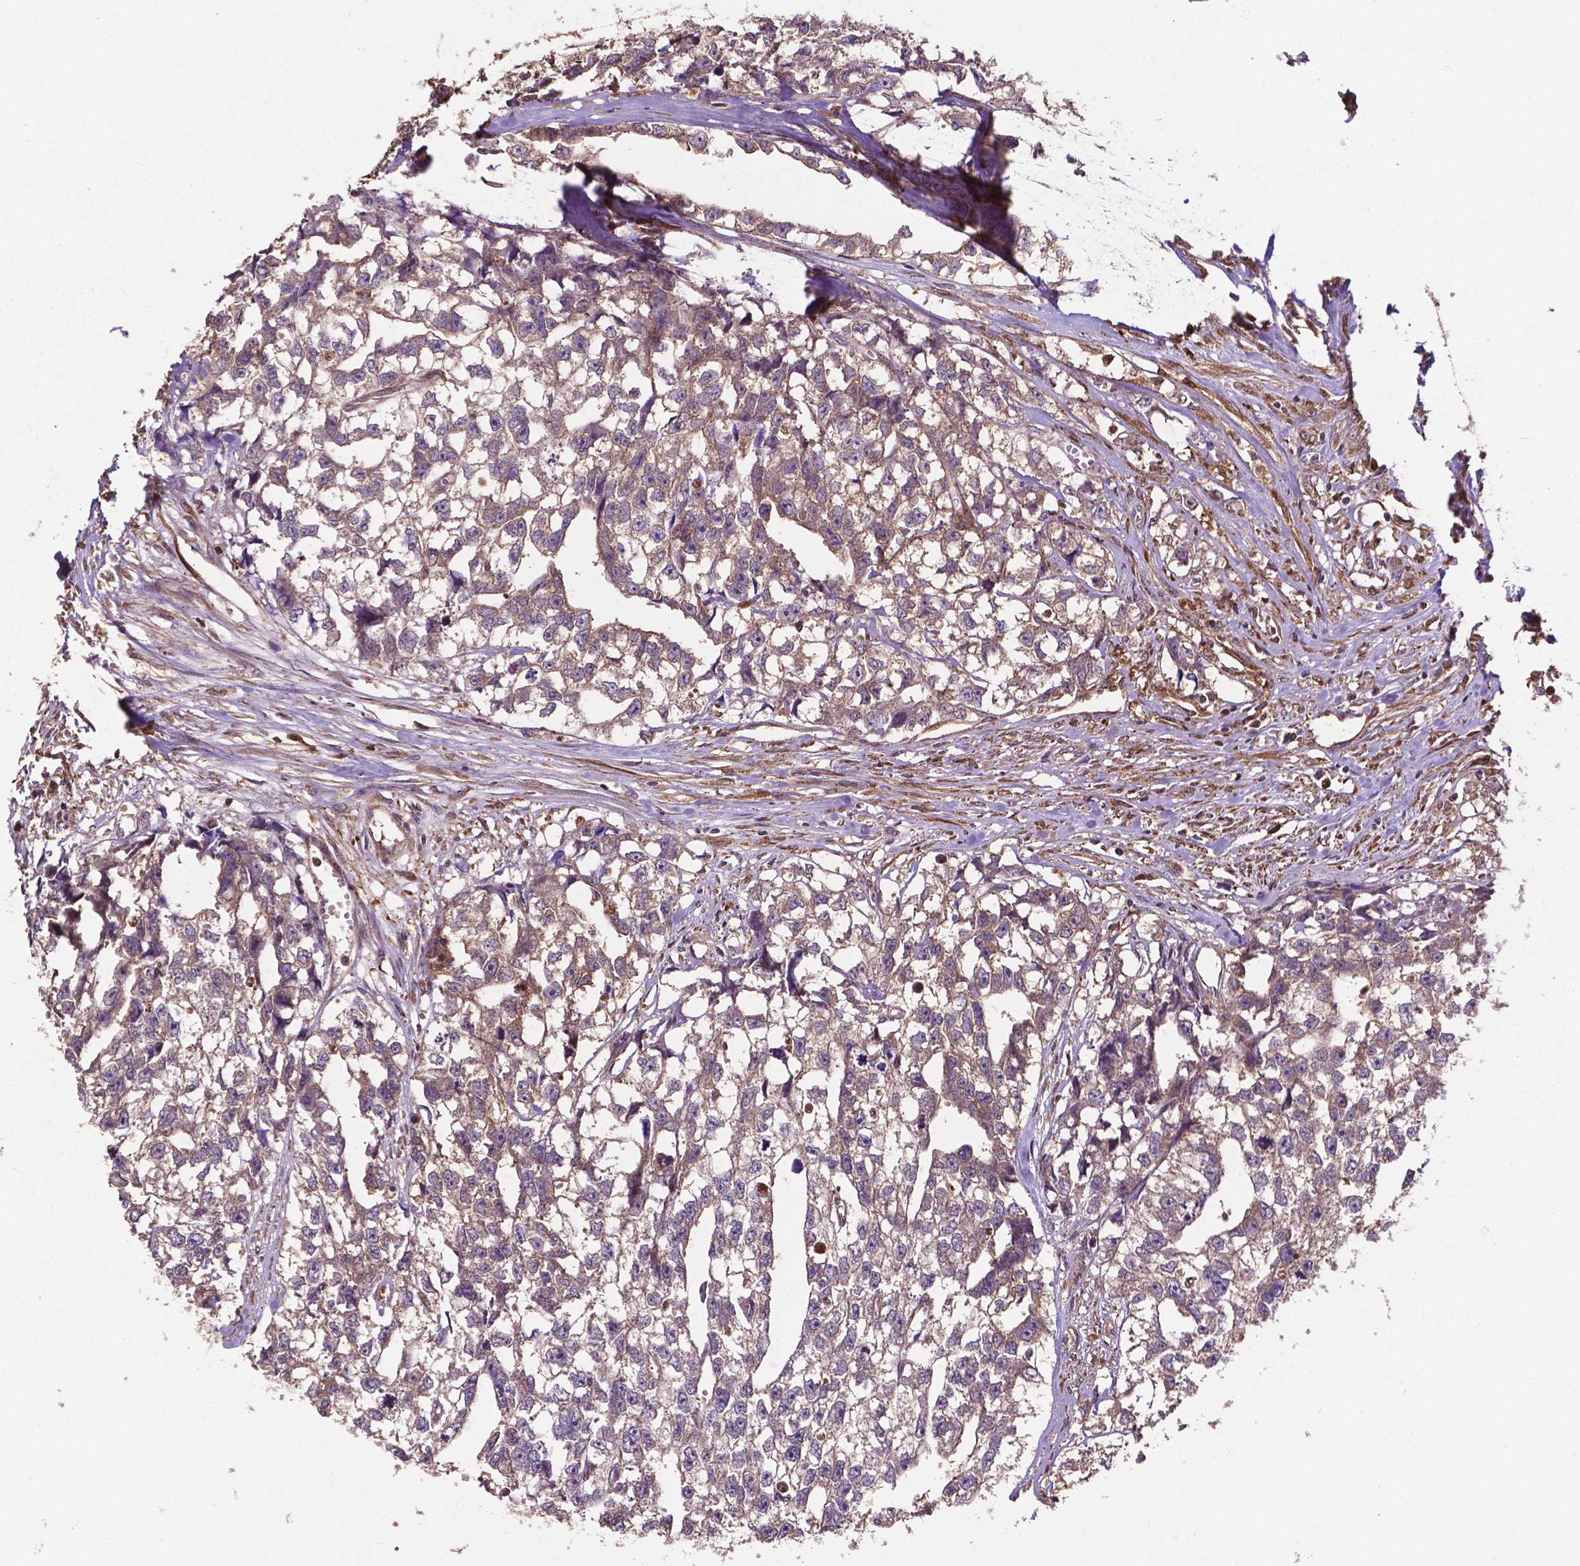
{"staining": {"intensity": "weak", "quantity": "25%-75%", "location": "cytoplasmic/membranous"}, "tissue": "testis cancer", "cell_type": "Tumor cells", "image_type": "cancer", "snomed": [{"axis": "morphology", "description": "Carcinoma, Embryonal, NOS"}, {"axis": "morphology", "description": "Teratoma, malignant, NOS"}, {"axis": "topography", "description": "Testis"}], "caption": "IHC of testis teratoma (malignant) reveals low levels of weak cytoplasmic/membranous positivity in approximately 25%-75% of tumor cells. (brown staining indicates protein expression, while blue staining denotes nuclei).", "gene": "SMAD3", "patient": {"sex": "male", "age": 44}}